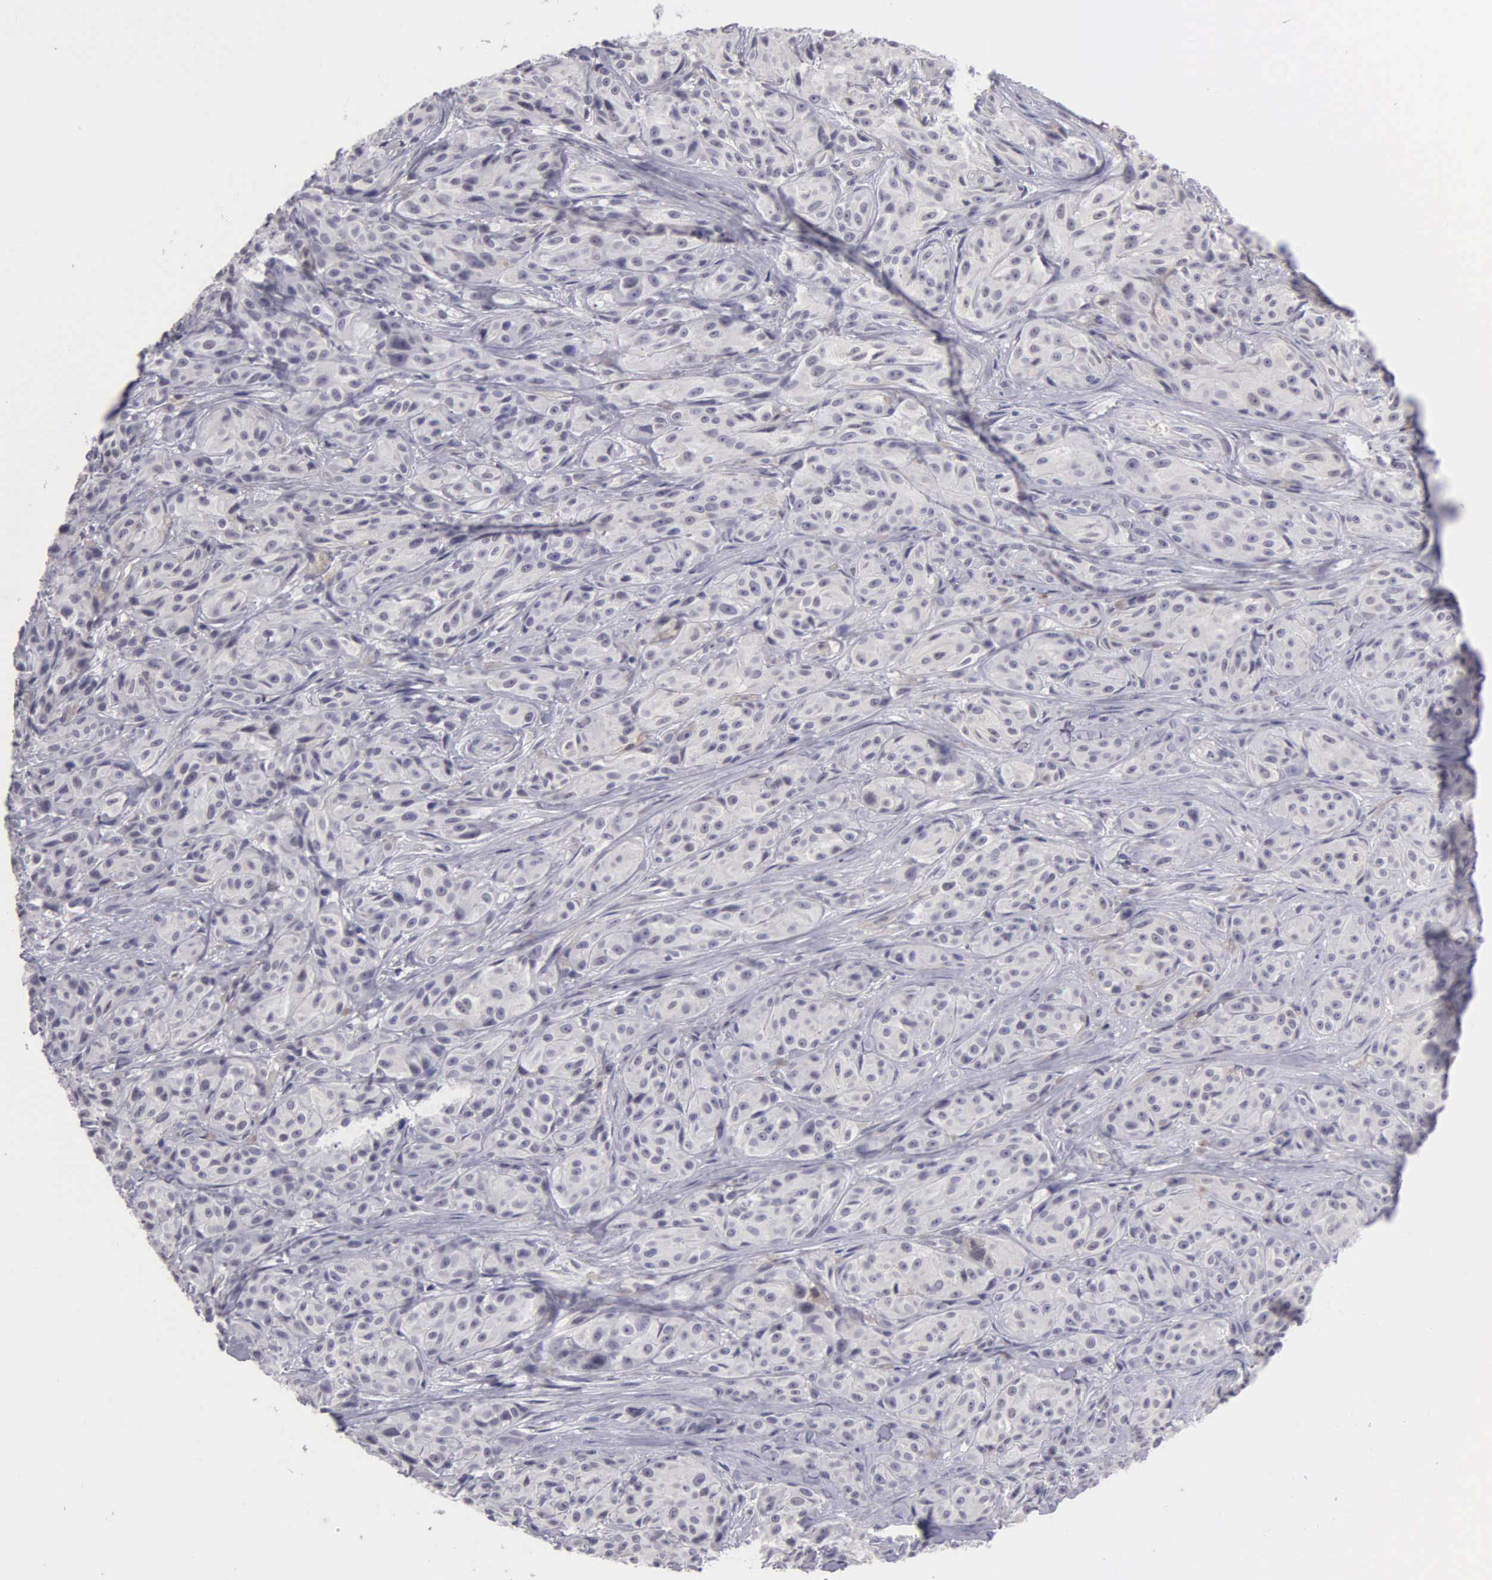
{"staining": {"intensity": "negative", "quantity": "none", "location": "none"}, "tissue": "melanoma", "cell_type": "Tumor cells", "image_type": "cancer", "snomed": [{"axis": "morphology", "description": "Malignant melanoma, NOS"}, {"axis": "topography", "description": "Skin"}], "caption": "Micrograph shows no significant protein positivity in tumor cells of melanoma.", "gene": "BRD1", "patient": {"sex": "male", "age": 56}}